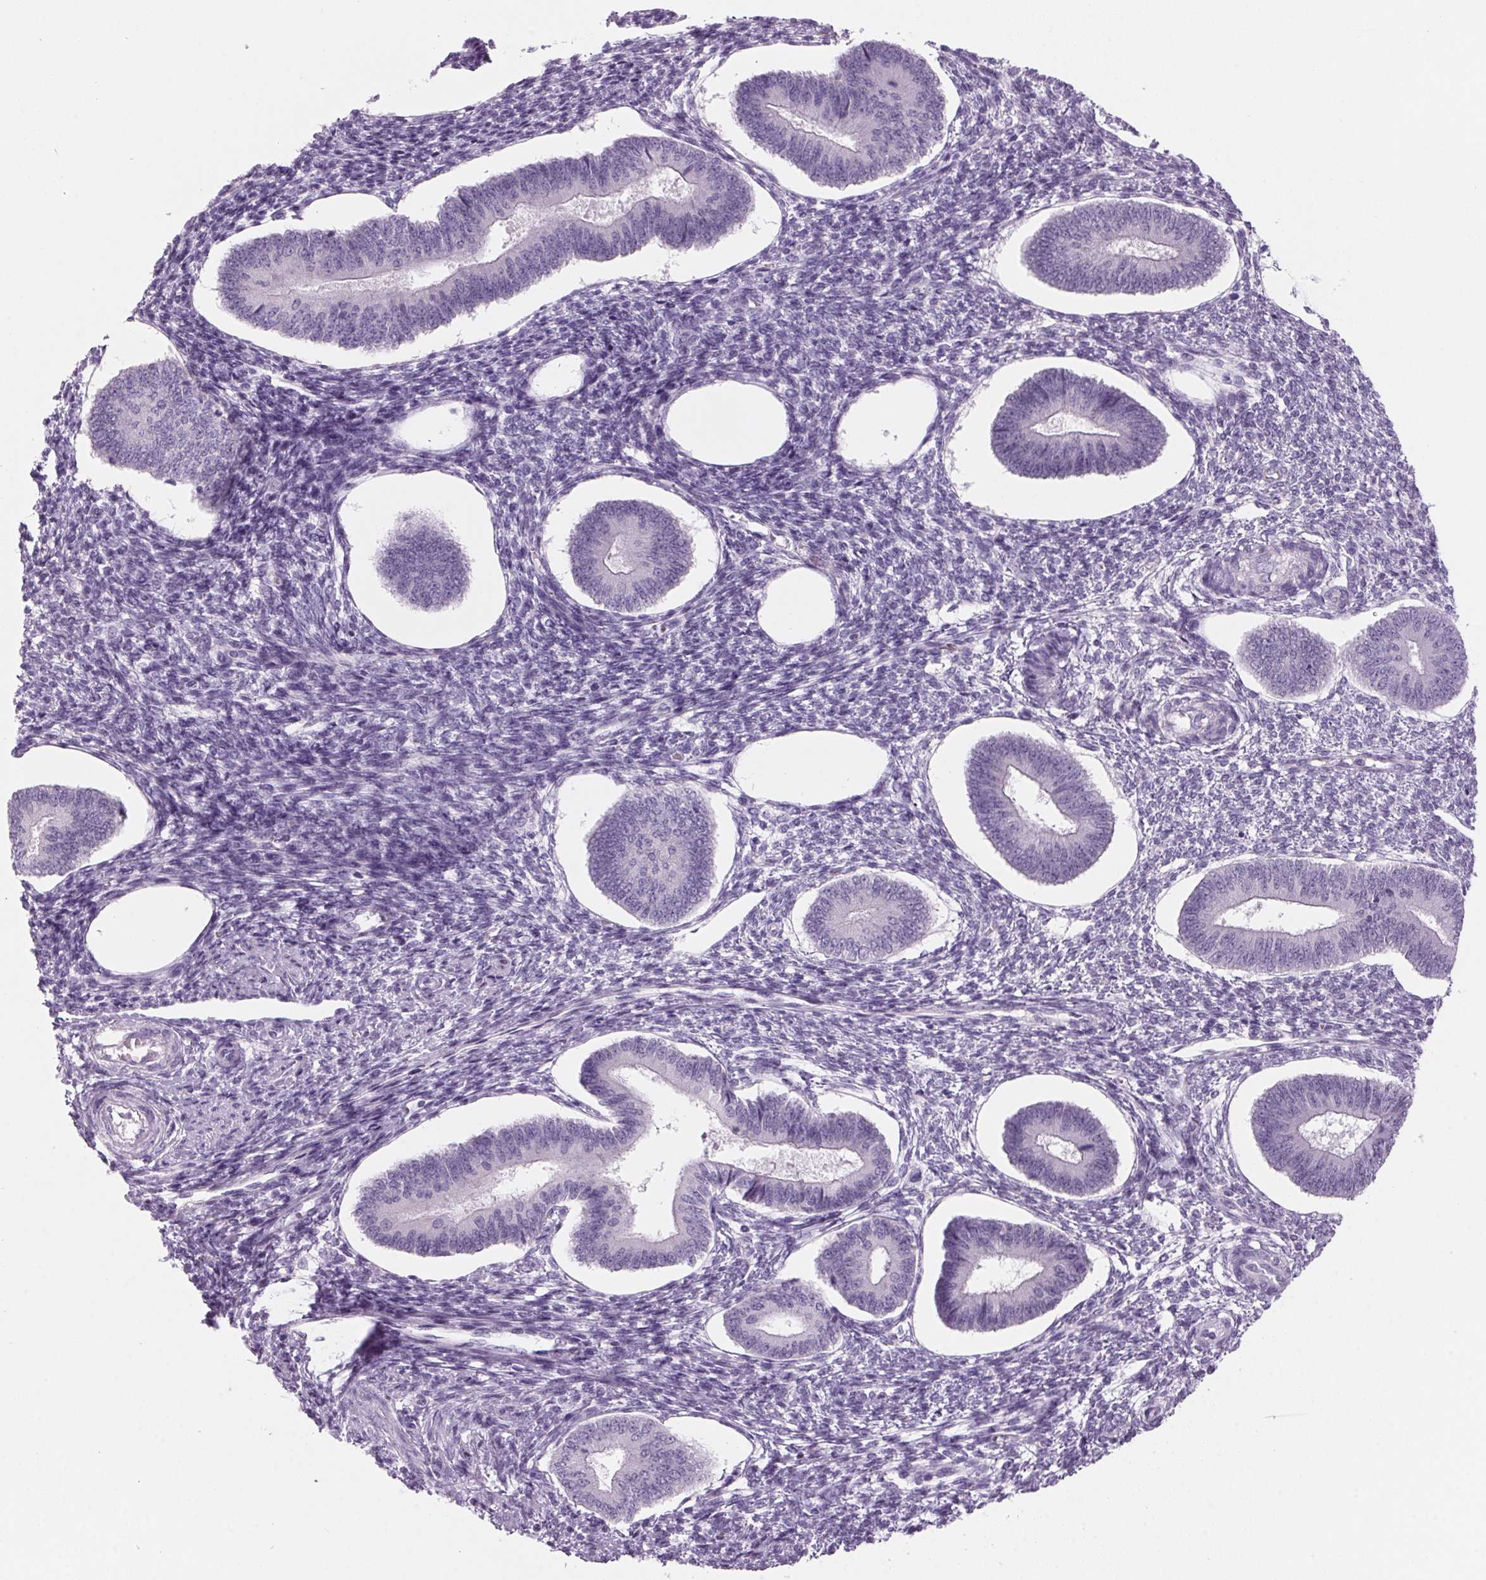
{"staining": {"intensity": "negative", "quantity": "none", "location": "none"}, "tissue": "endometrium", "cell_type": "Cells in endometrial stroma", "image_type": "normal", "snomed": [{"axis": "morphology", "description": "Normal tissue, NOS"}, {"axis": "topography", "description": "Endometrium"}], "caption": "Immunohistochemistry (IHC) image of unremarkable endometrium stained for a protein (brown), which displays no staining in cells in endometrial stroma. The staining is performed using DAB (3,3'-diaminobenzidine) brown chromogen with nuclei counter-stained in using hematoxylin.", "gene": "ADAM20", "patient": {"sex": "female", "age": 42}}